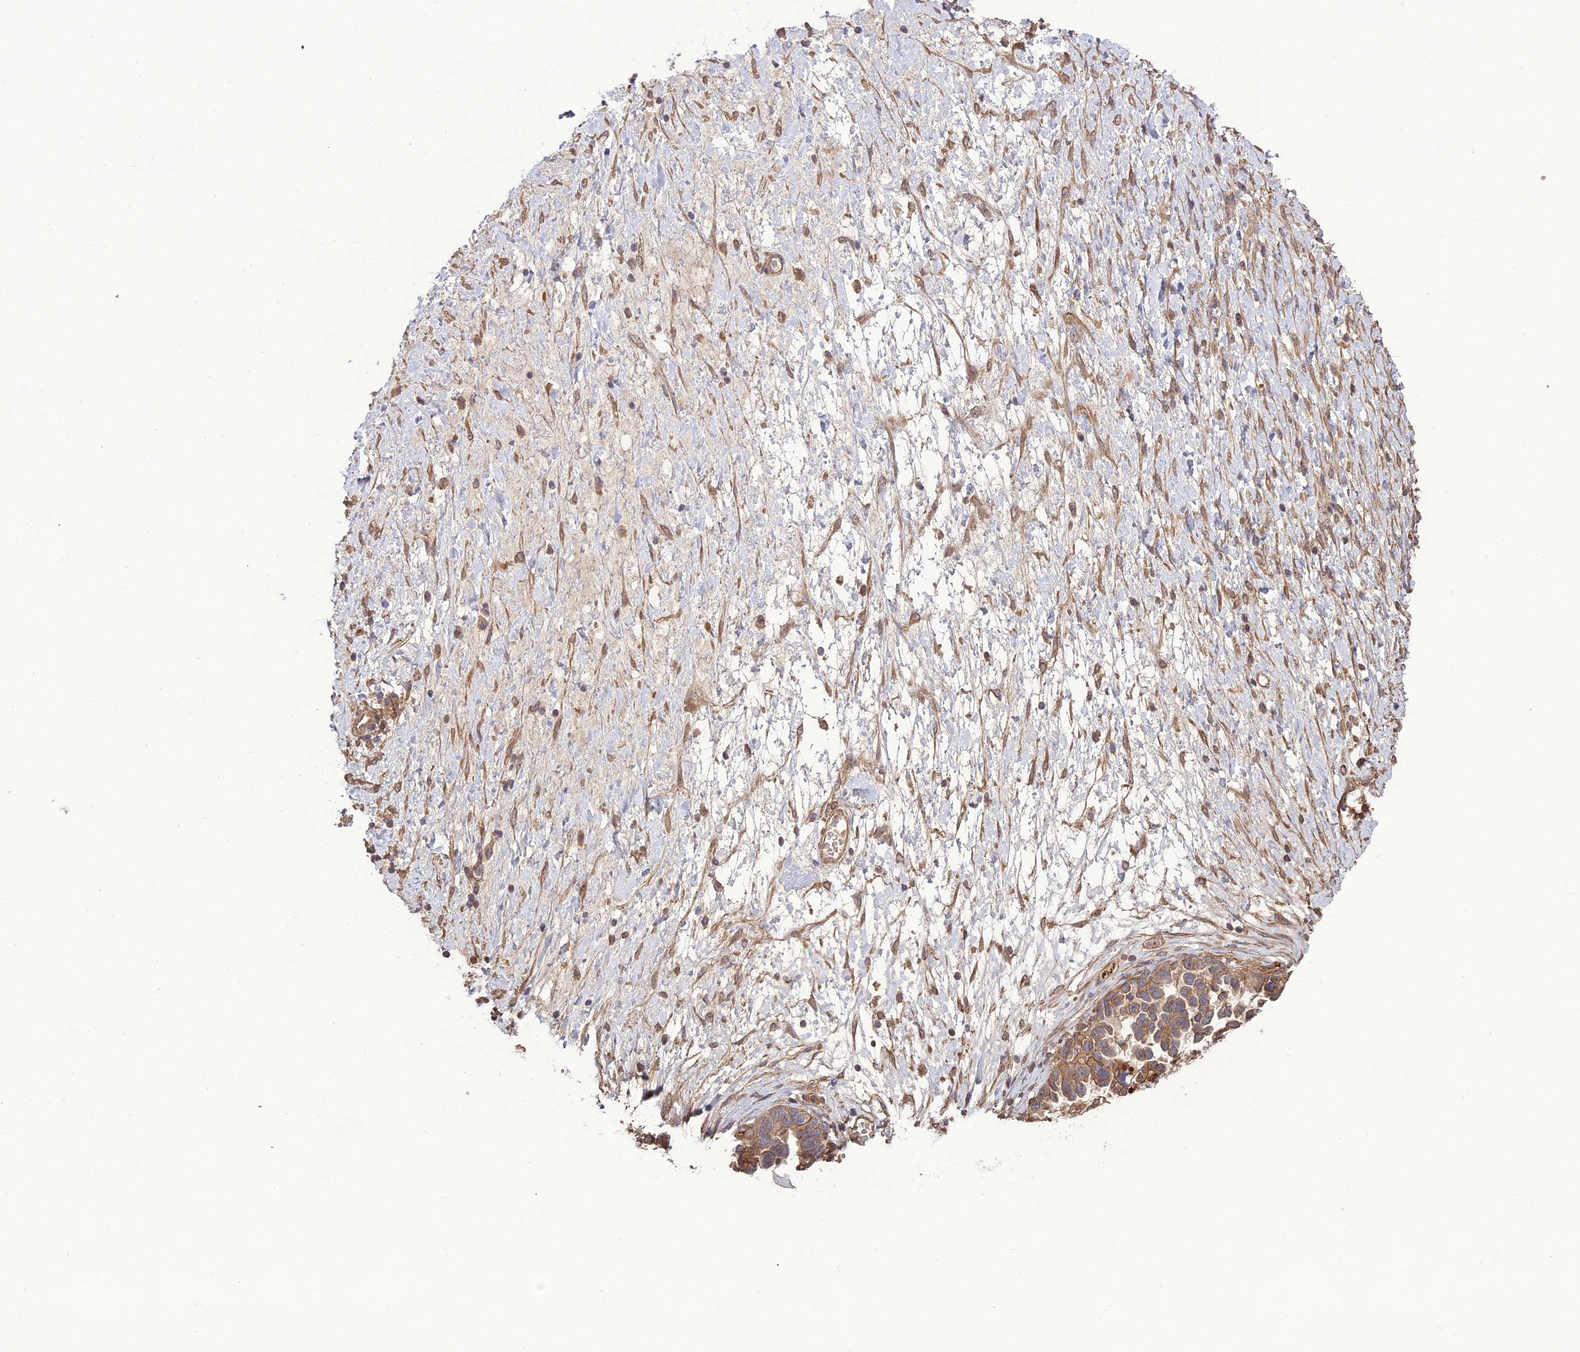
{"staining": {"intensity": "moderate", "quantity": ">75%", "location": "cytoplasmic/membranous"}, "tissue": "ovarian cancer", "cell_type": "Tumor cells", "image_type": "cancer", "snomed": [{"axis": "morphology", "description": "Cystadenocarcinoma, serous, NOS"}, {"axis": "topography", "description": "Ovary"}], "caption": "The histopathology image displays staining of ovarian cancer, revealing moderate cytoplasmic/membranous protein expression (brown color) within tumor cells.", "gene": "ATP6V0A2", "patient": {"sex": "female", "age": 54}}